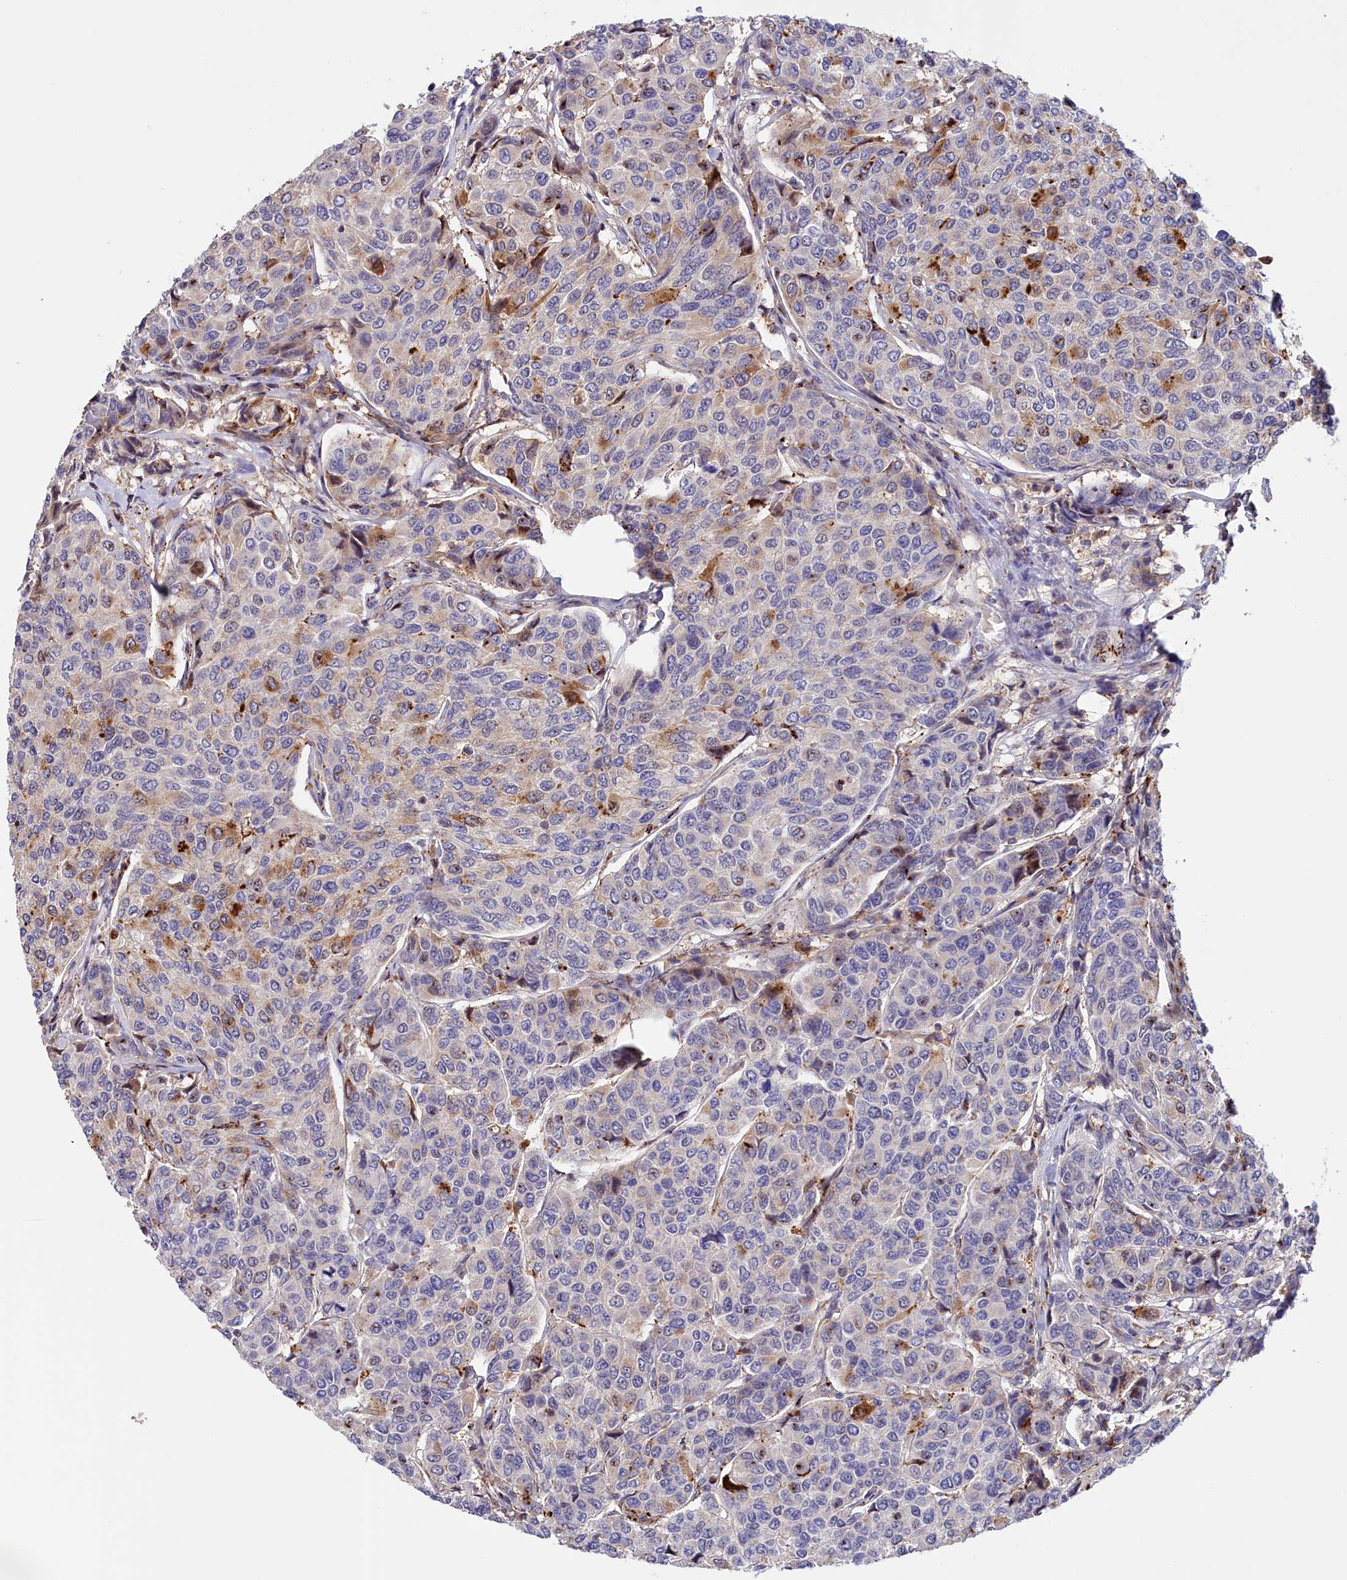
{"staining": {"intensity": "moderate", "quantity": "<25%", "location": "cytoplasmic/membranous"}, "tissue": "breast cancer", "cell_type": "Tumor cells", "image_type": "cancer", "snomed": [{"axis": "morphology", "description": "Duct carcinoma"}, {"axis": "topography", "description": "Breast"}], "caption": "Breast infiltrating ductal carcinoma stained with DAB (3,3'-diaminobenzidine) immunohistochemistry shows low levels of moderate cytoplasmic/membranous expression in about <25% of tumor cells. The staining was performed using DAB, with brown indicating positive protein expression. Nuclei are stained blue with hematoxylin.", "gene": "NEURL4", "patient": {"sex": "female", "age": 55}}